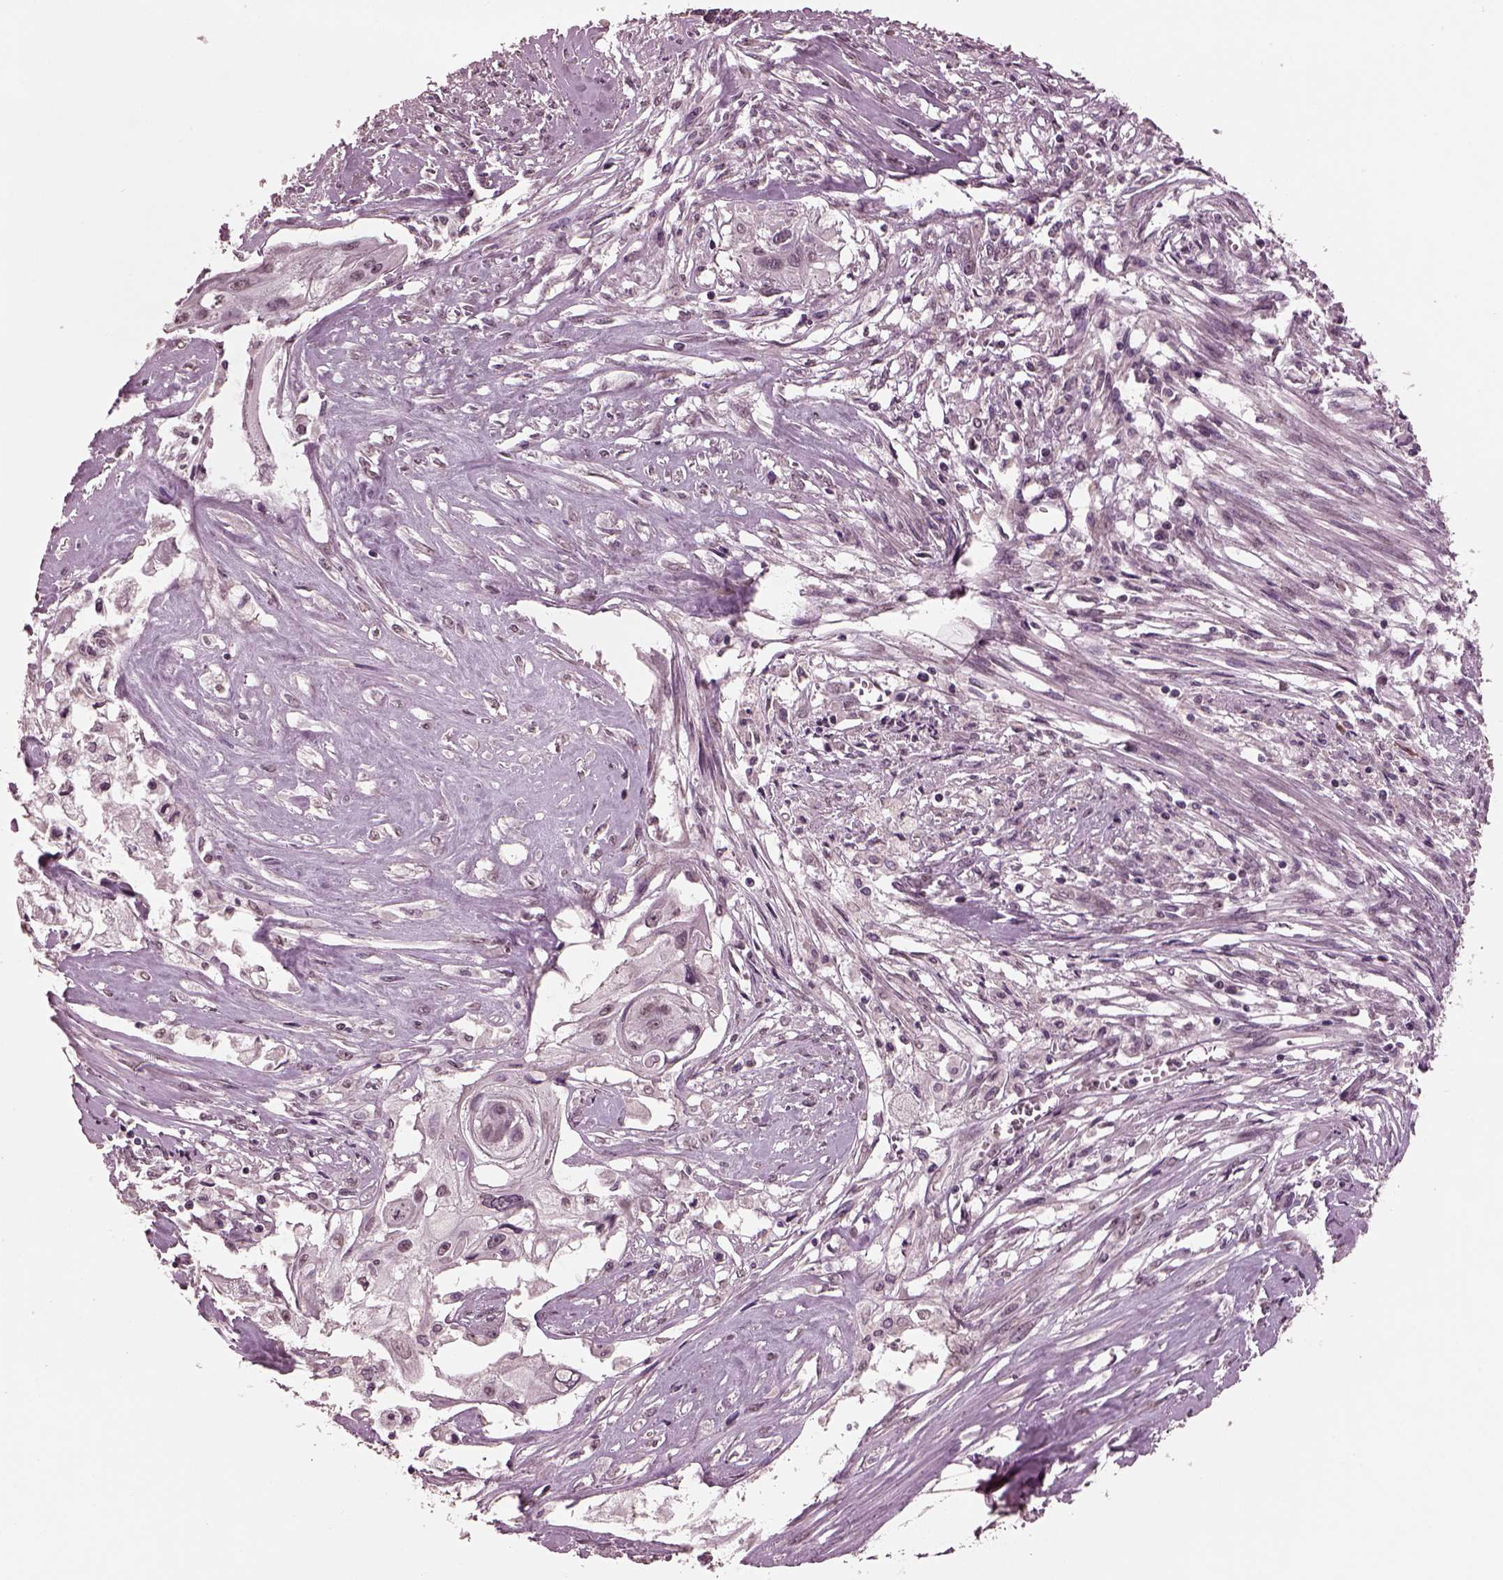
{"staining": {"intensity": "negative", "quantity": "none", "location": "none"}, "tissue": "cervical cancer", "cell_type": "Tumor cells", "image_type": "cancer", "snomed": [{"axis": "morphology", "description": "Squamous cell carcinoma, NOS"}, {"axis": "topography", "description": "Cervix"}], "caption": "Histopathology image shows no protein staining in tumor cells of cervical cancer (squamous cell carcinoma) tissue.", "gene": "IL18RAP", "patient": {"sex": "female", "age": 49}}